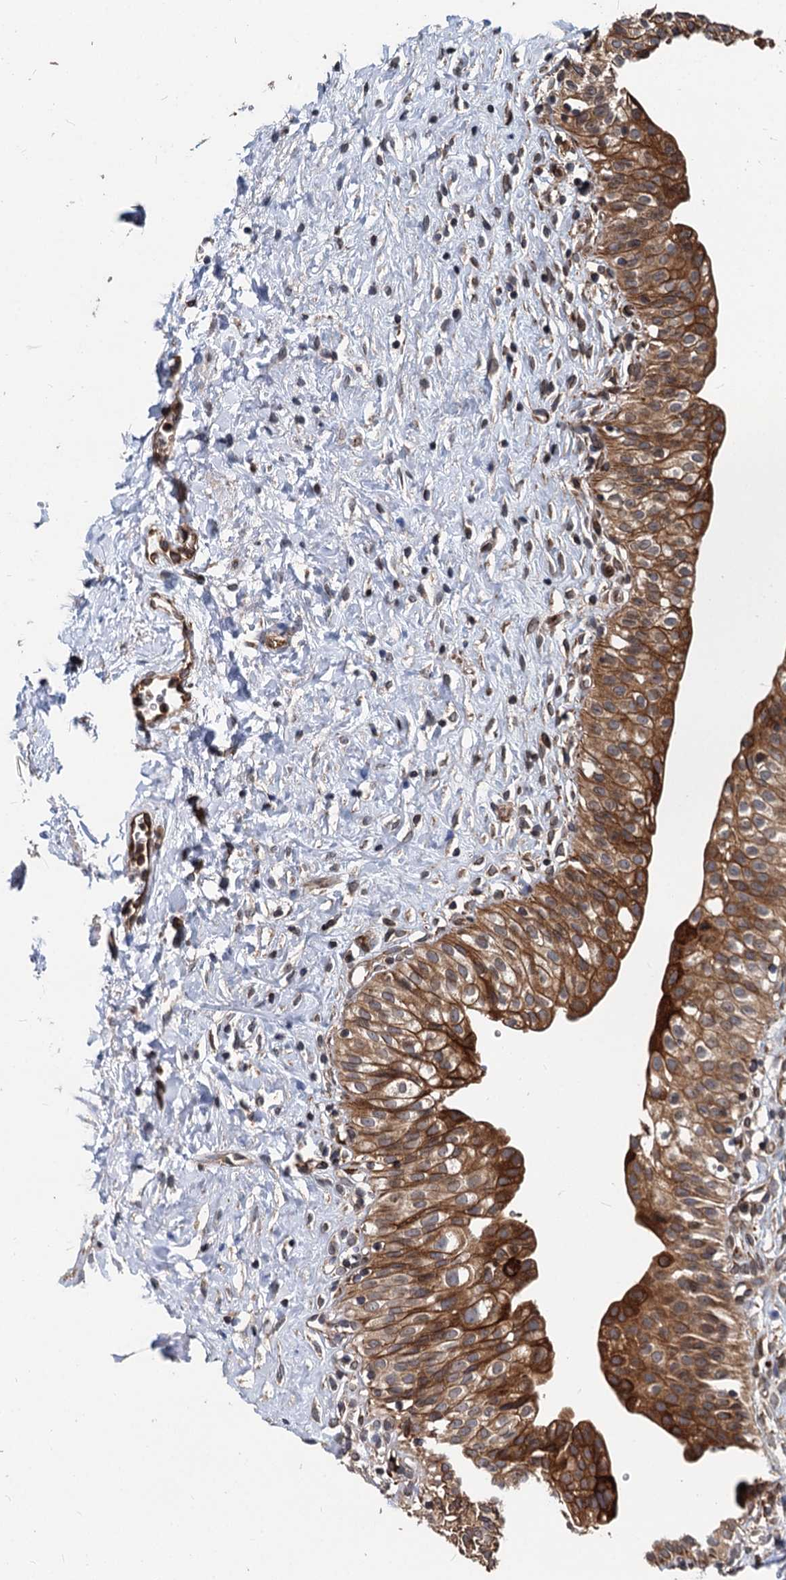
{"staining": {"intensity": "strong", "quantity": ">75%", "location": "cytoplasmic/membranous"}, "tissue": "urinary bladder", "cell_type": "Urothelial cells", "image_type": "normal", "snomed": [{"axis": "morphology", "description": "Normal tissue, NOS"}, {"axis": "topography", "description": "Urinary bladder"}], "caption": "This image shows immunohistochemistry (IHC) staining of unremarkable human urinary bladder, with high strong cytoplasmic/membranous staining in approximately >75% of urothelial cells.", "gene": "STIM1", "patient": {"sex": "male", "age": 51}}